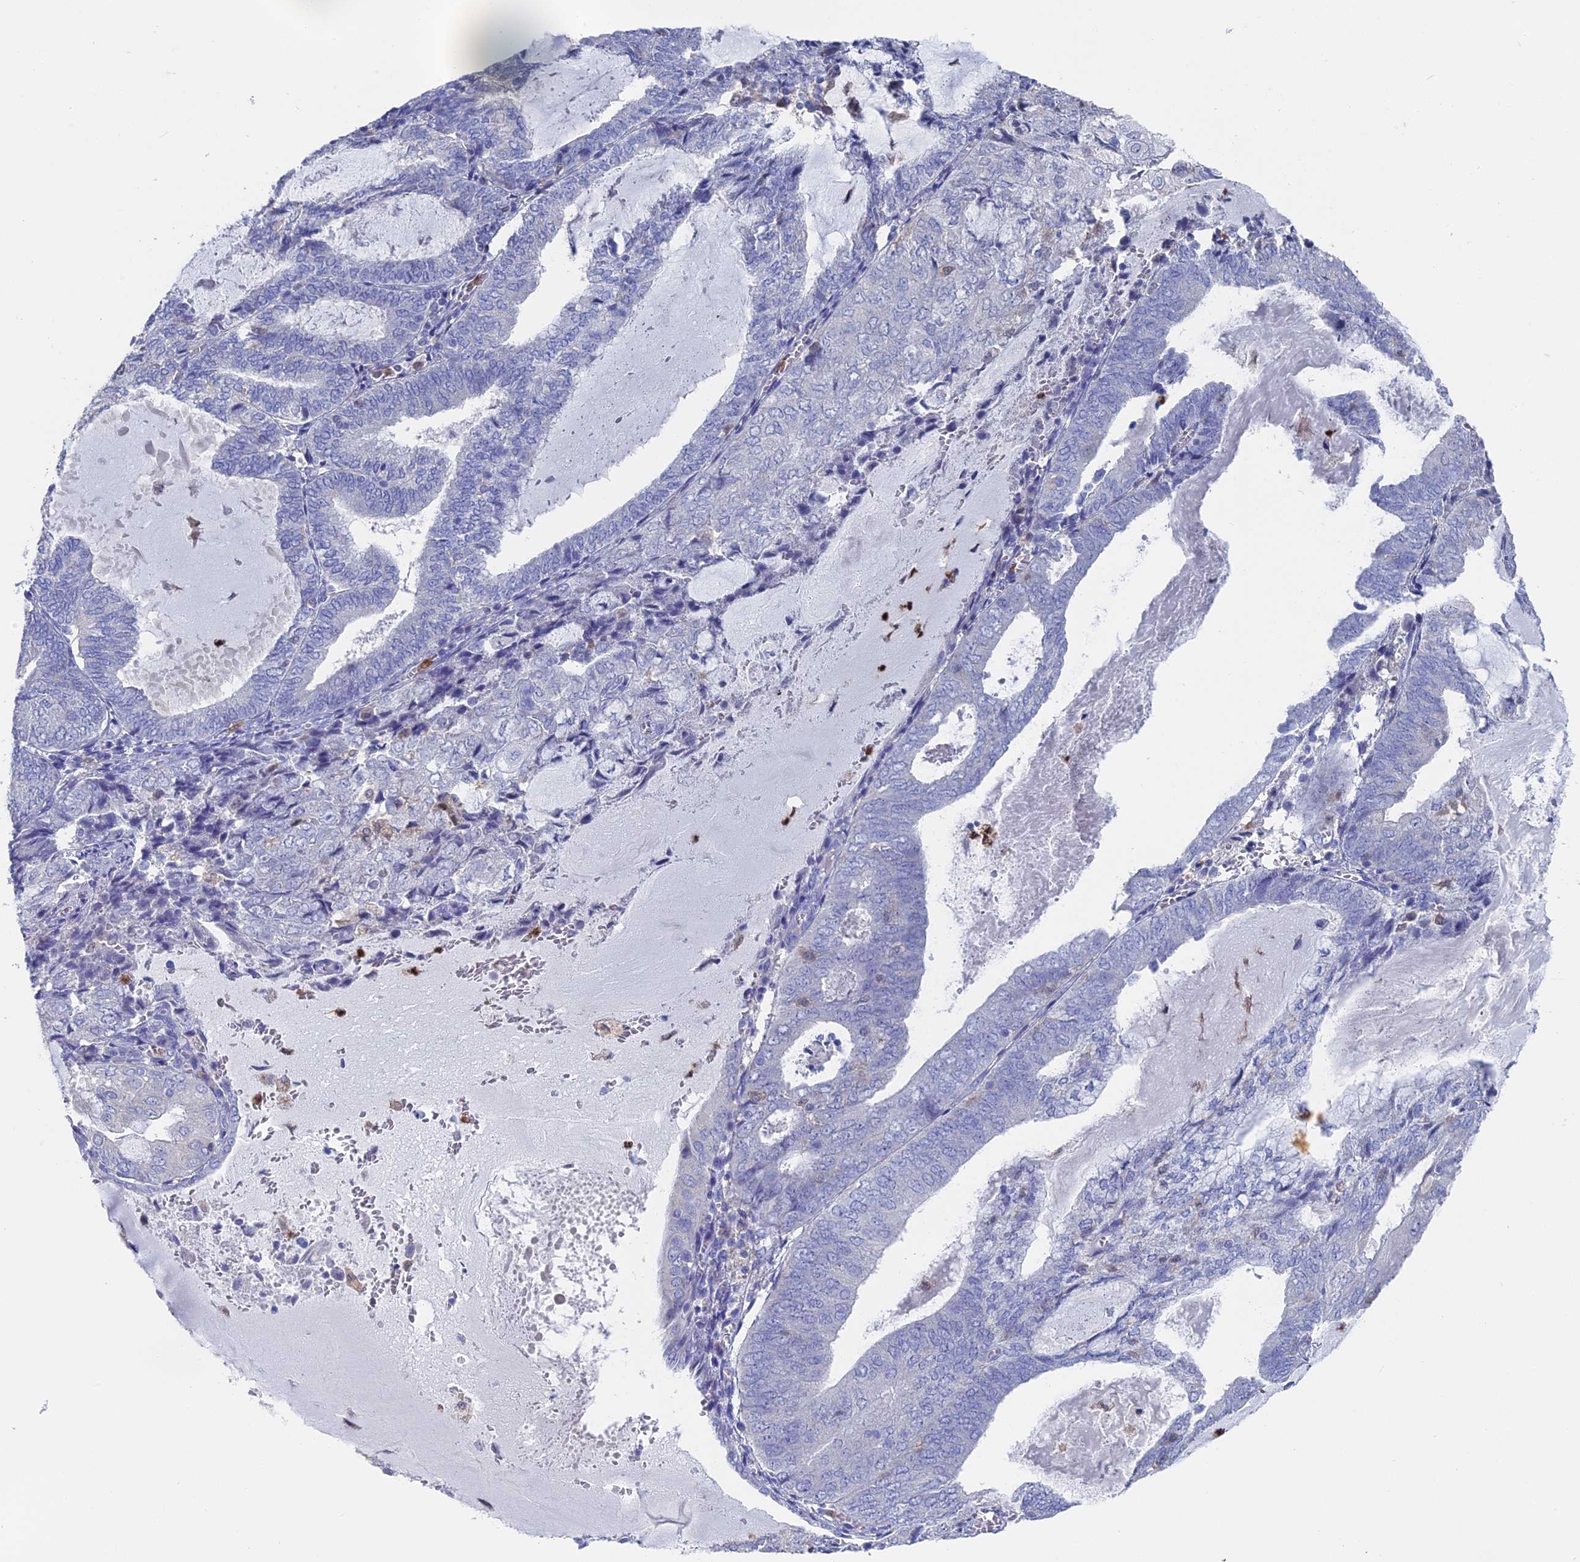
{"staining": {"intensity": "negative", "quantity": "none", "location": "none"}, "tissue": "endometrial cancer", "cell_type": "Tumor cells", "image_type": "cancer", "snomed": [{"axis": "morphology", "description": "Adenocarcinoma, NOS"}, {"axis": "topography", "description": "Endometrium"}], "caption": "The image displays no significant positivity in tumor cells of endometrial adenocarcinoma. (Stains: DAB (3,3'-diaminobenzidine) immunohistochemistry (IHC) with hematoxylin counter stain, Microscopy: brightfield microscopy at high magnification).", "gene": "NCF4", "patient": {"sex": "female", "age": 81}}